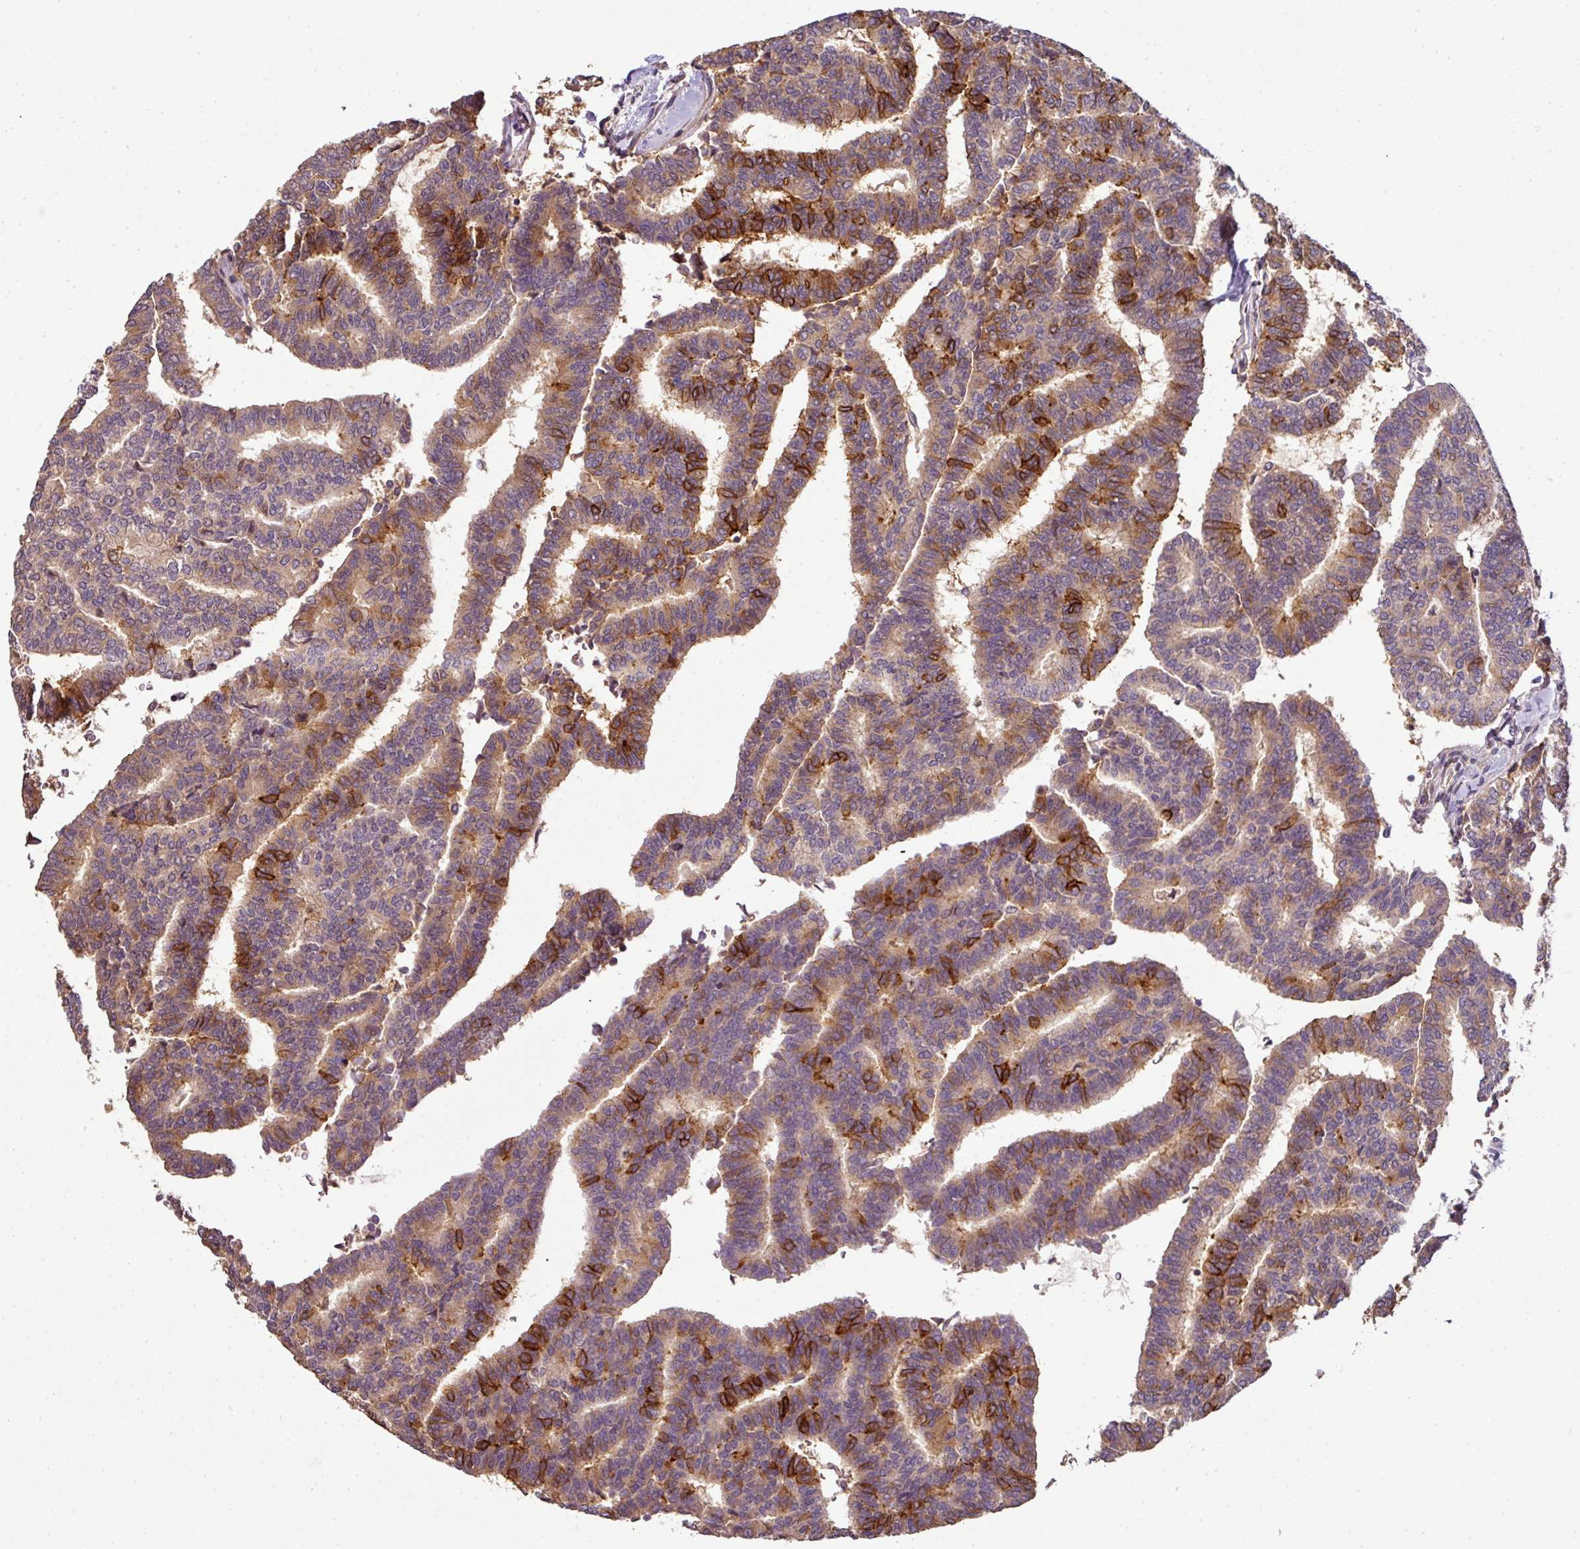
{"staining": {"intensity": "strong", "quantity": "25%-75%", "location": "cytoplasmic/membranous"}, "tissue": "thyroid cancer", "cell_type": "Tumor cells", "image_type": "cancer", "snomed": [{"axis": "morphology", "description": "Papillary adenocarcinoma, NOS"}, {"axis": "topography", "description": "Thyroid gland"}], "caption": "DAB immunohistochemical staining of thyroid cancer (papillary adenocarcinoma) displays strong cytoplasmic/membranous protein positivity in approximately 25%-75% of tumor cells.", "gene": "SPCS3", "patient": {"sex": "female", "age": 35}}